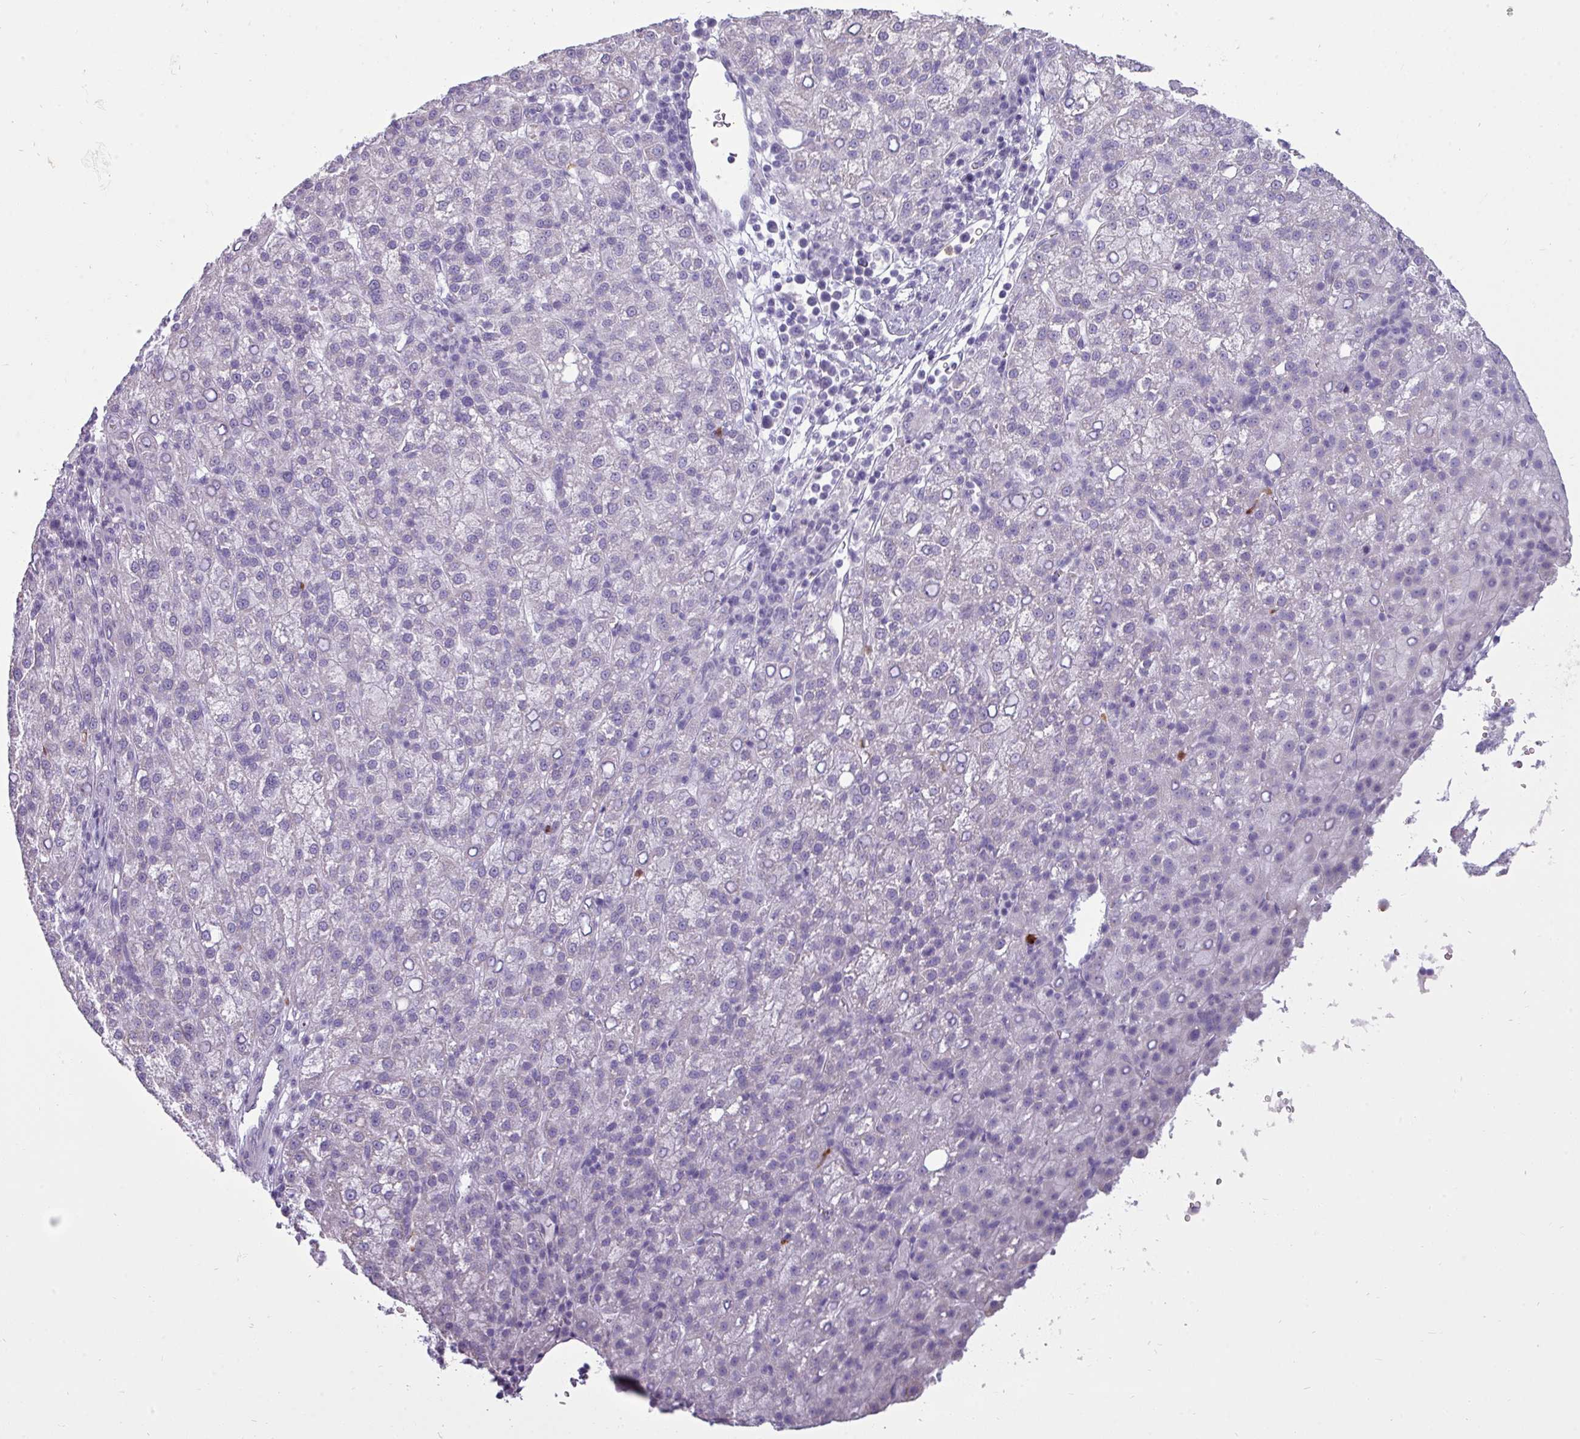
{"staining": {"intensity": "negative", "quantity": "none", "location": "none"}, "tissue": "liver cancer", "cell_type": "Tumor cells", "image_type": "cancer", "snomed": [{"axis": "morphology", "description": "Carcinoma, Hepatocellular, NOS"}, {"axis": "topography", "description": "Liver"}], "caption": "Immunohistochemistry (IHC) of liver hepatocellular carcinoma displays no expression in tumor cells.", "gene": "TRIM39", "patient": {"sex": "female", "age": 58}}